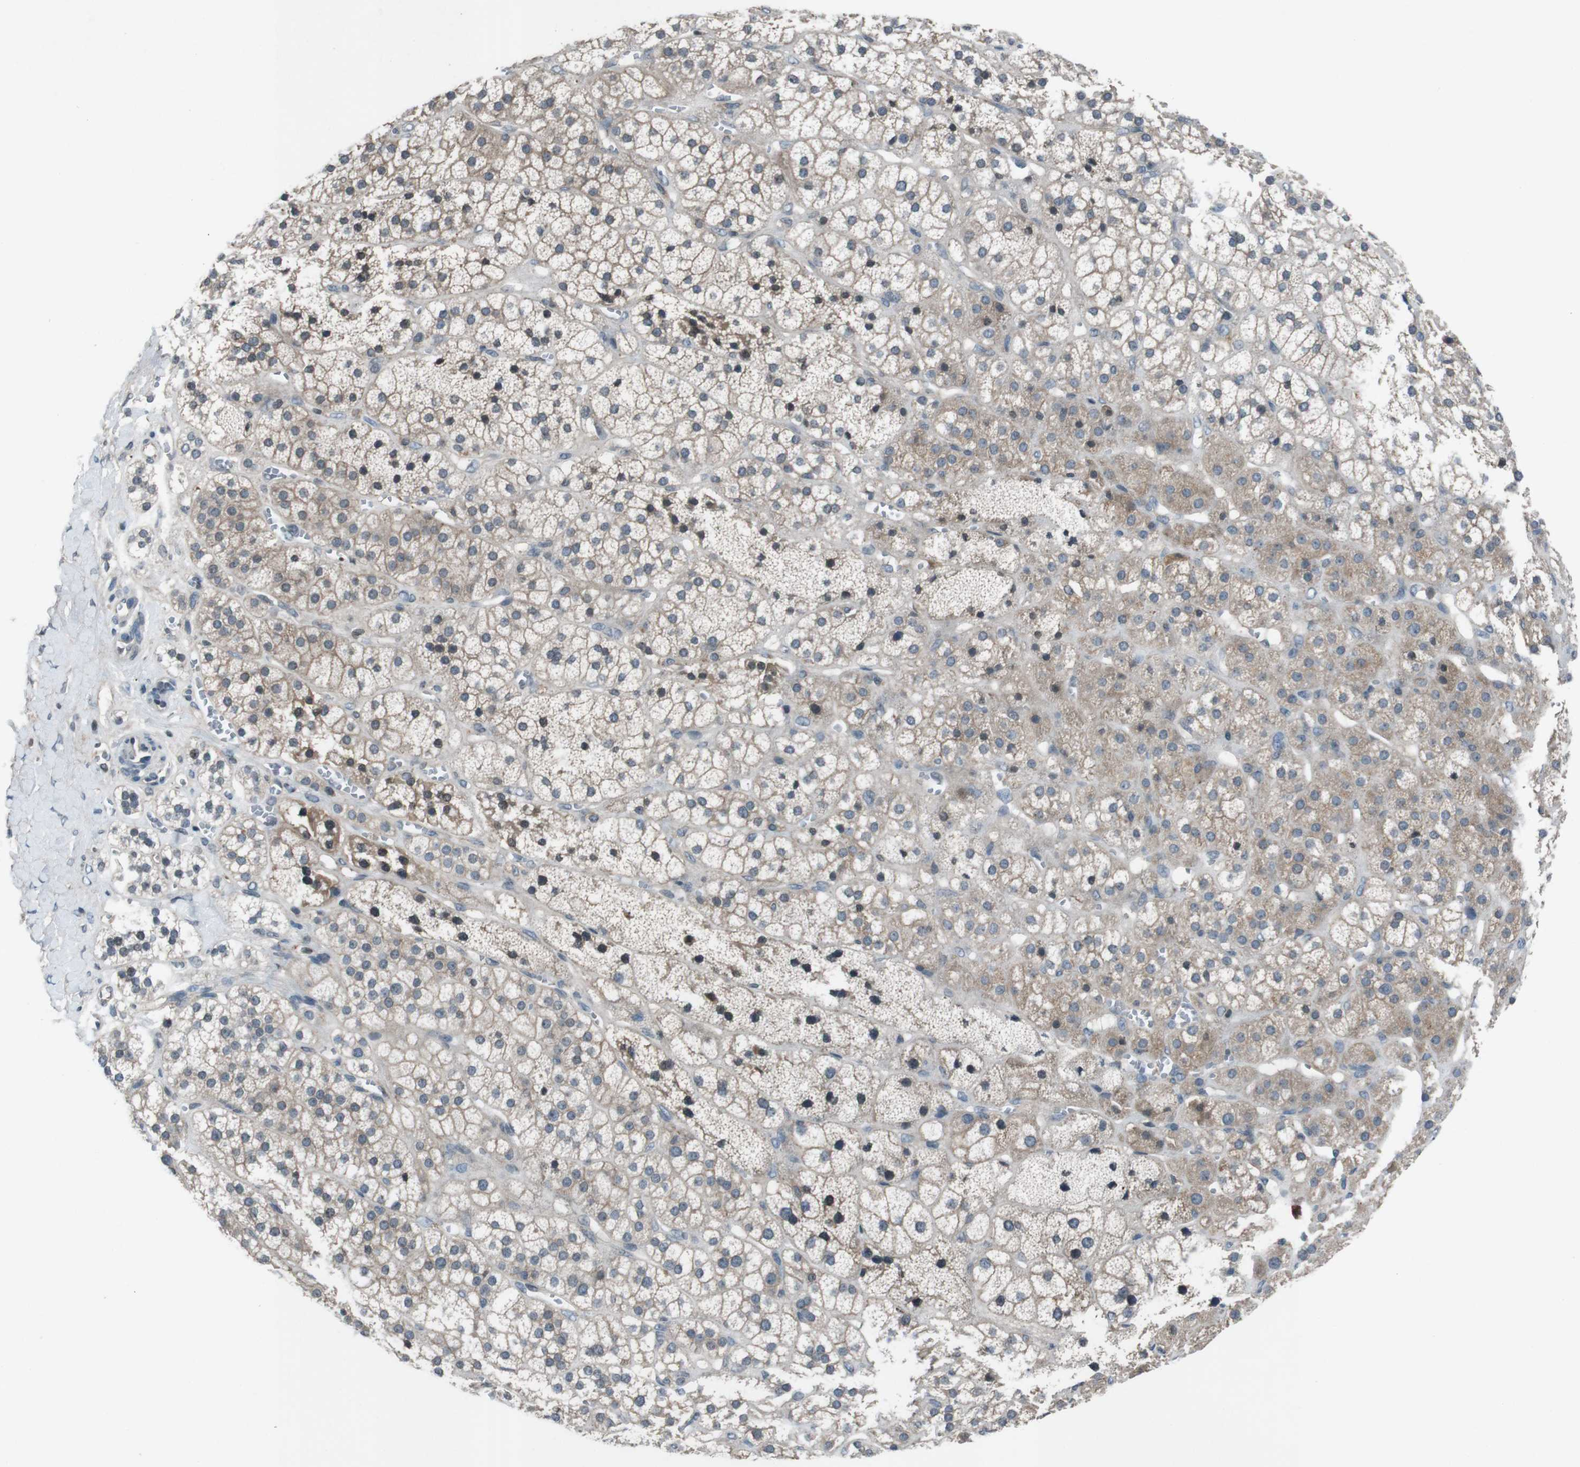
{"staining": {"intensity": "weak", "quantity": ">75%", "location": "cytoplasmic/membranous"}, "tissue": "adrenal gland", "cell_type": "Glandular cells", "image_type": "normal", "snomed": [{"axis": "morphology", "description": "Normal tissue, NOS"}, {"axis": "topography", "description": "Adrenal gland"}], "caption": "Adrenal gland was stained to show a protein in brown. There is low levels of weak cytoplasmic/membranous positivity in approximately >75% of glandular cells. The protein is shown in brown color, while the nuclei are stained blue.", "gene": "UGT1A6", "patient": {"sex": "male", "age": 56}}